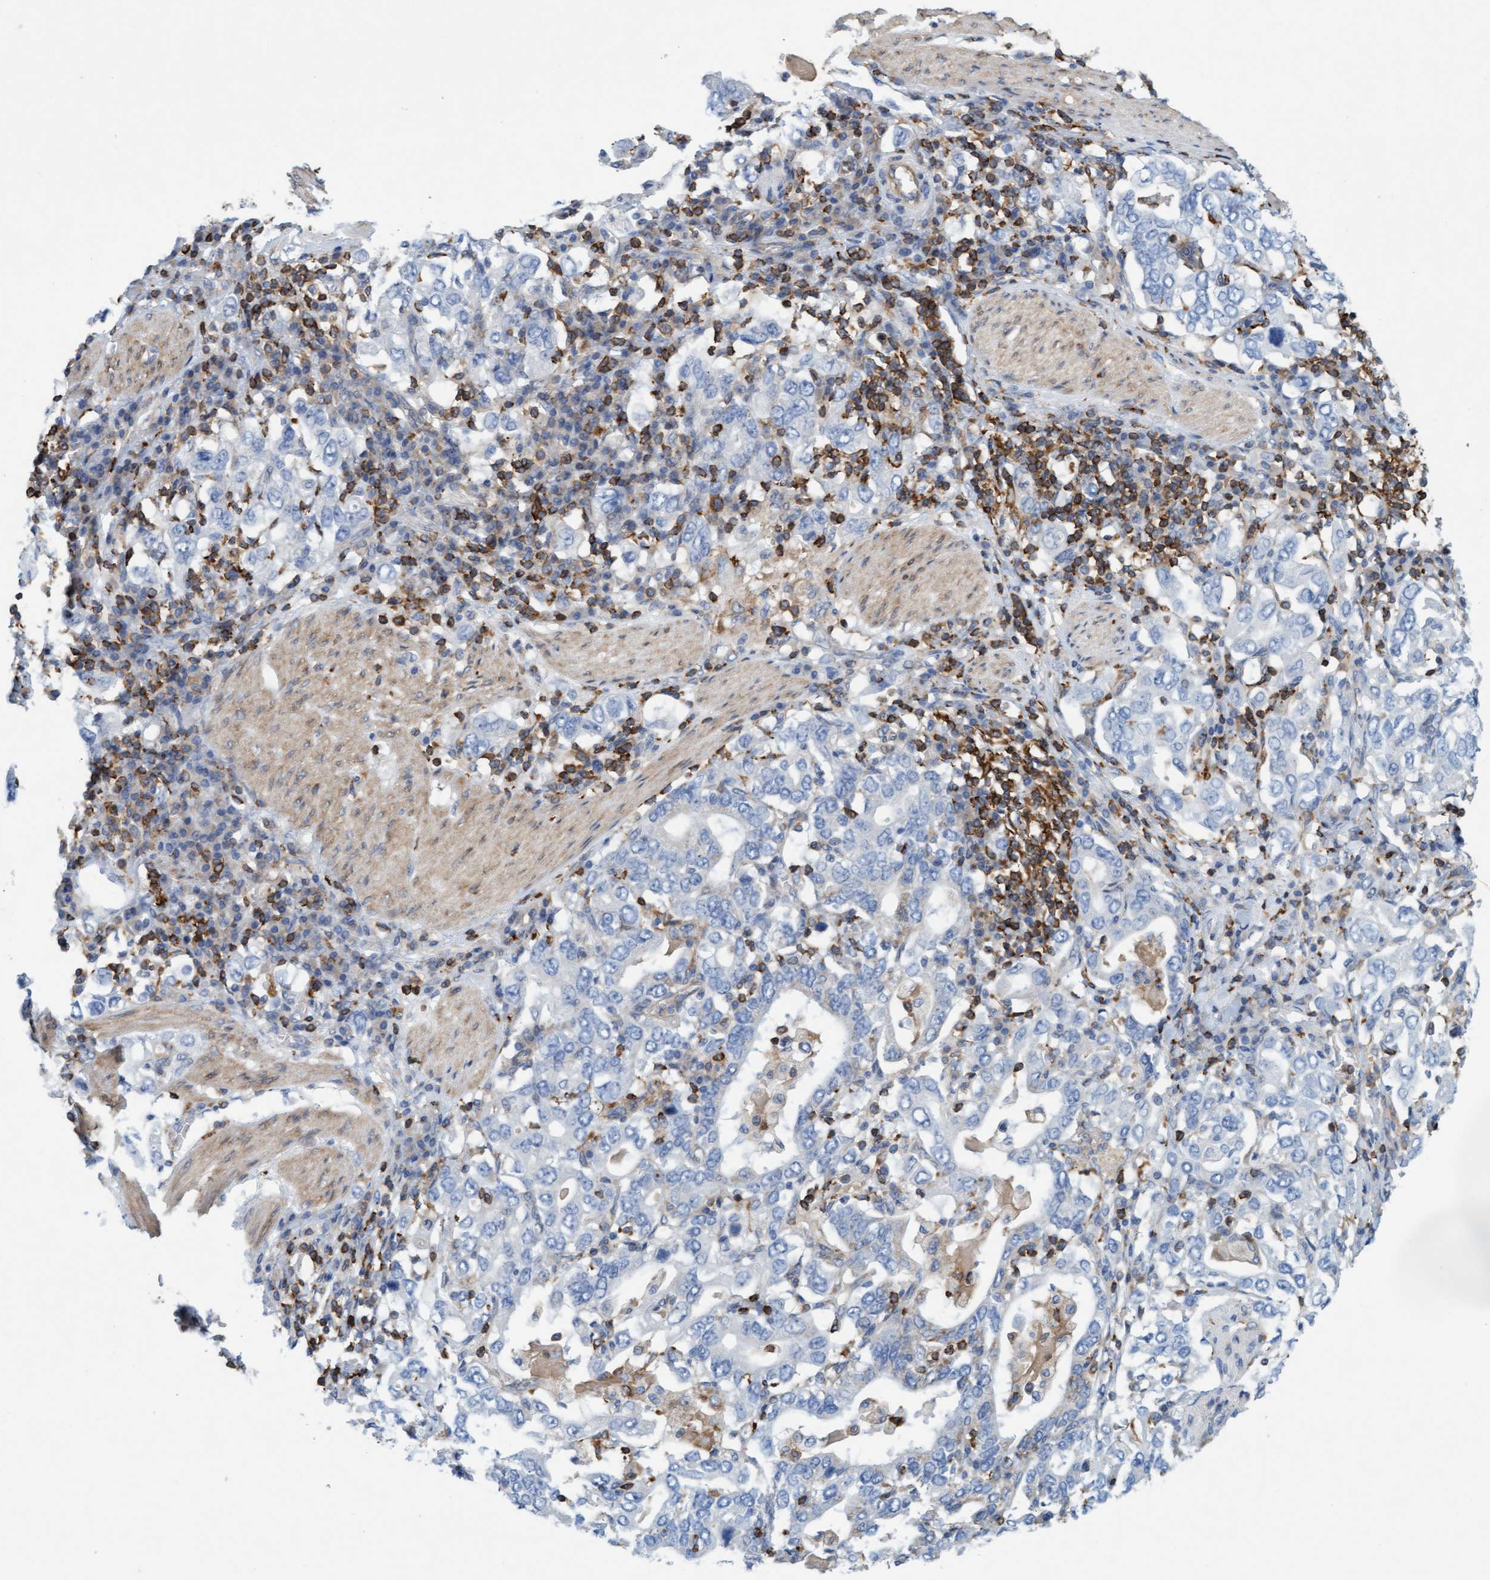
{"staining": {"intensity": "negative", "quantity": "none", "location": "none"}, "tissue": "stomach cancer", "cell_type": "Tumor cells", "image_type": "cancer", "snomed": [{"axis": "morphology", "description": "Adenocarcinoma, NOS"}, {"axis": "topography", "description": "Stomach, upper"}], "caption": "The immunohistochemistry photomicrograph has no significant expression in tumor cells of stomach cancer tissue.", "gene": "FNBP1", "patient": {"sex": "male", "age": 62}}